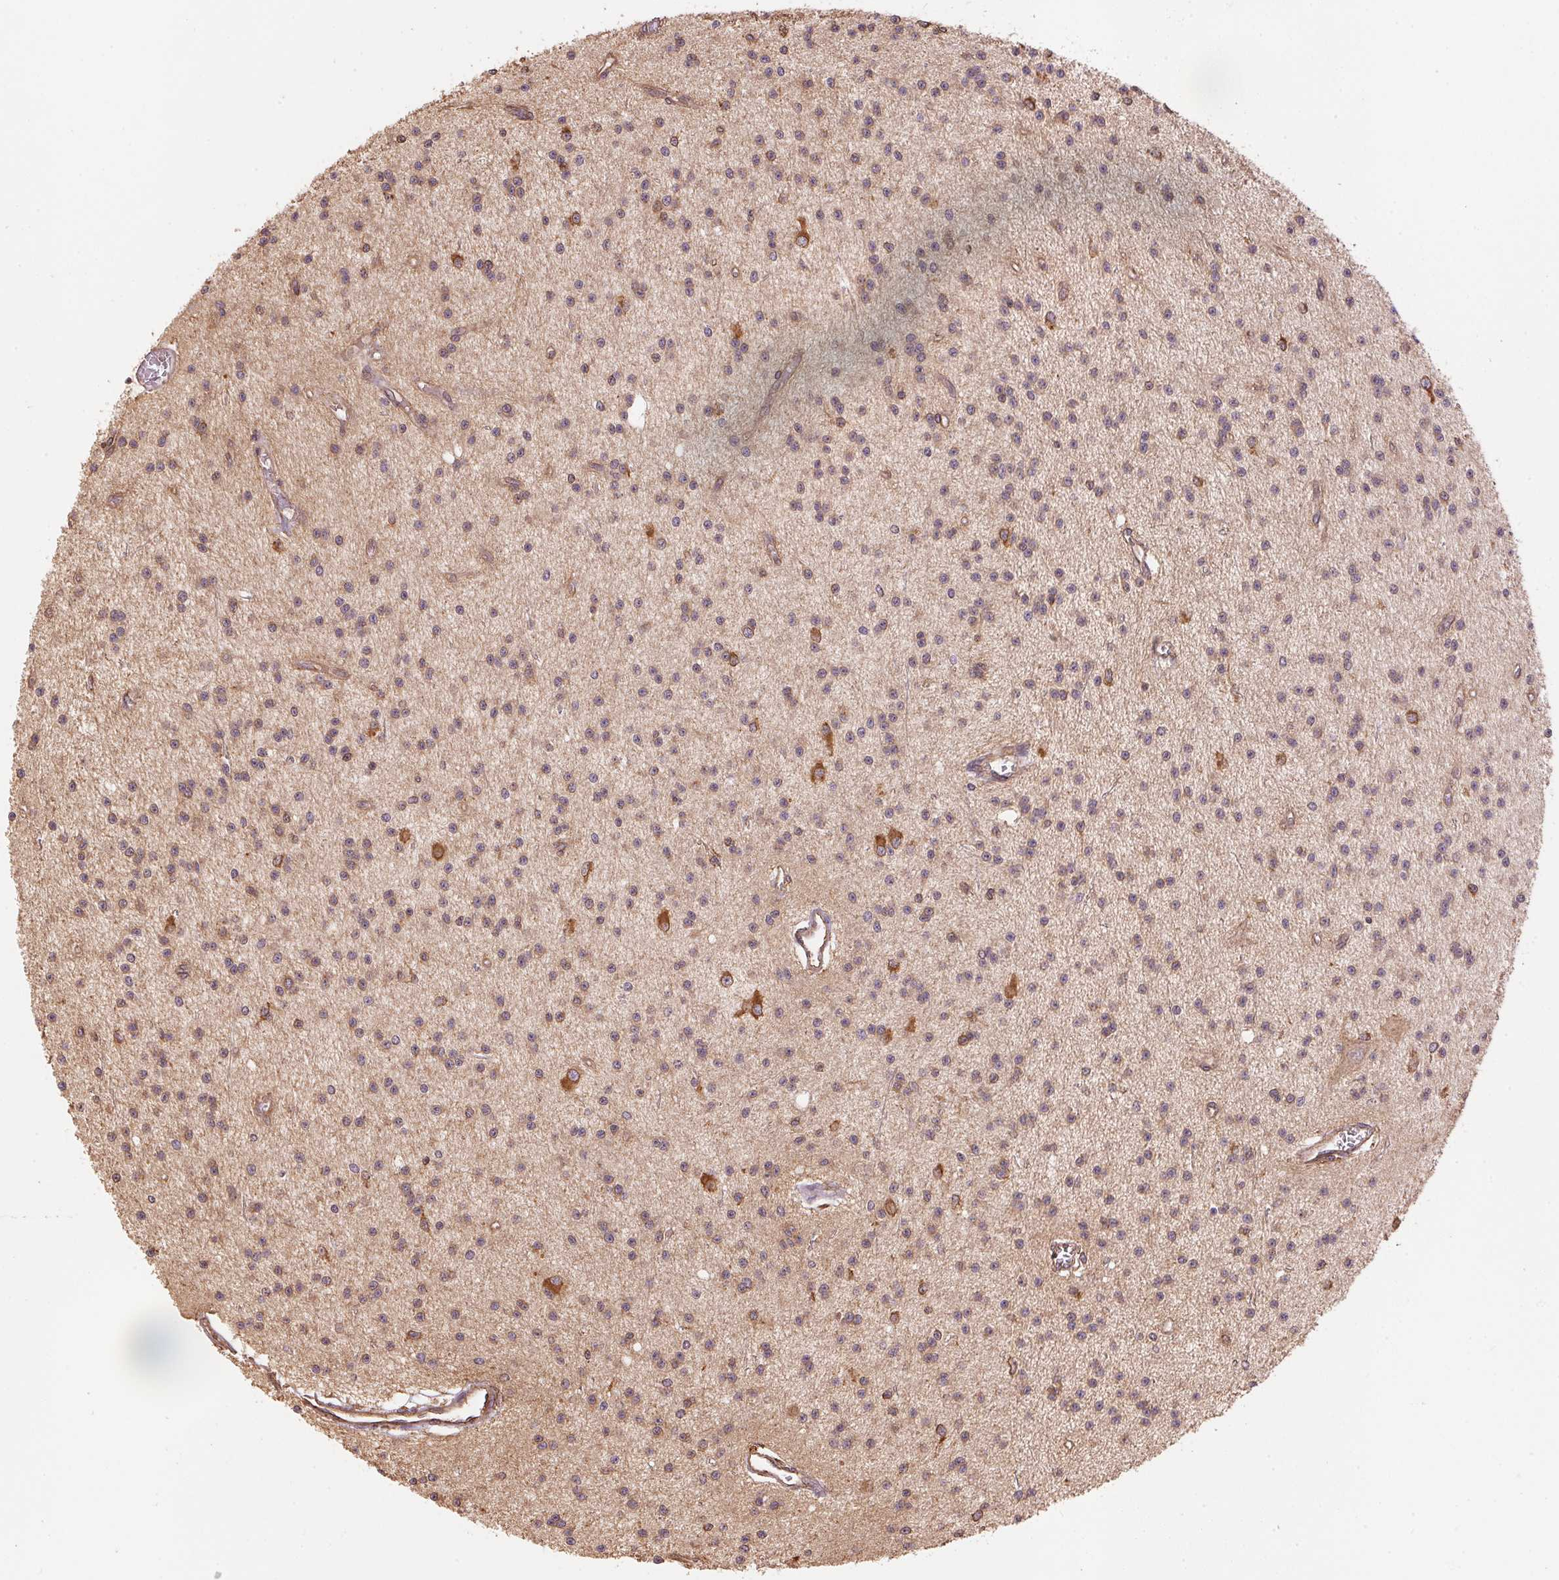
{"staining": {"intensity": "weak", "quantity": "25%-75%", "location": "cytoplasmic/membranous"}, "tissue": "glioma", "cell_type": "Tumor cells", "image_type": "cancer", "snomed": [{"axis": "morphology", "description": "Glioma, malignant, Low grade"}, {"axis": "topography", "description": "Brain"}], "caption": "The photomicrograph shows staining of glioma, revealing weak cytoplasmic/membranous protein staining (brown color) within tumor cells.", "gene": "C6orf163", "patient": {"sex": "male", "age": 27}}